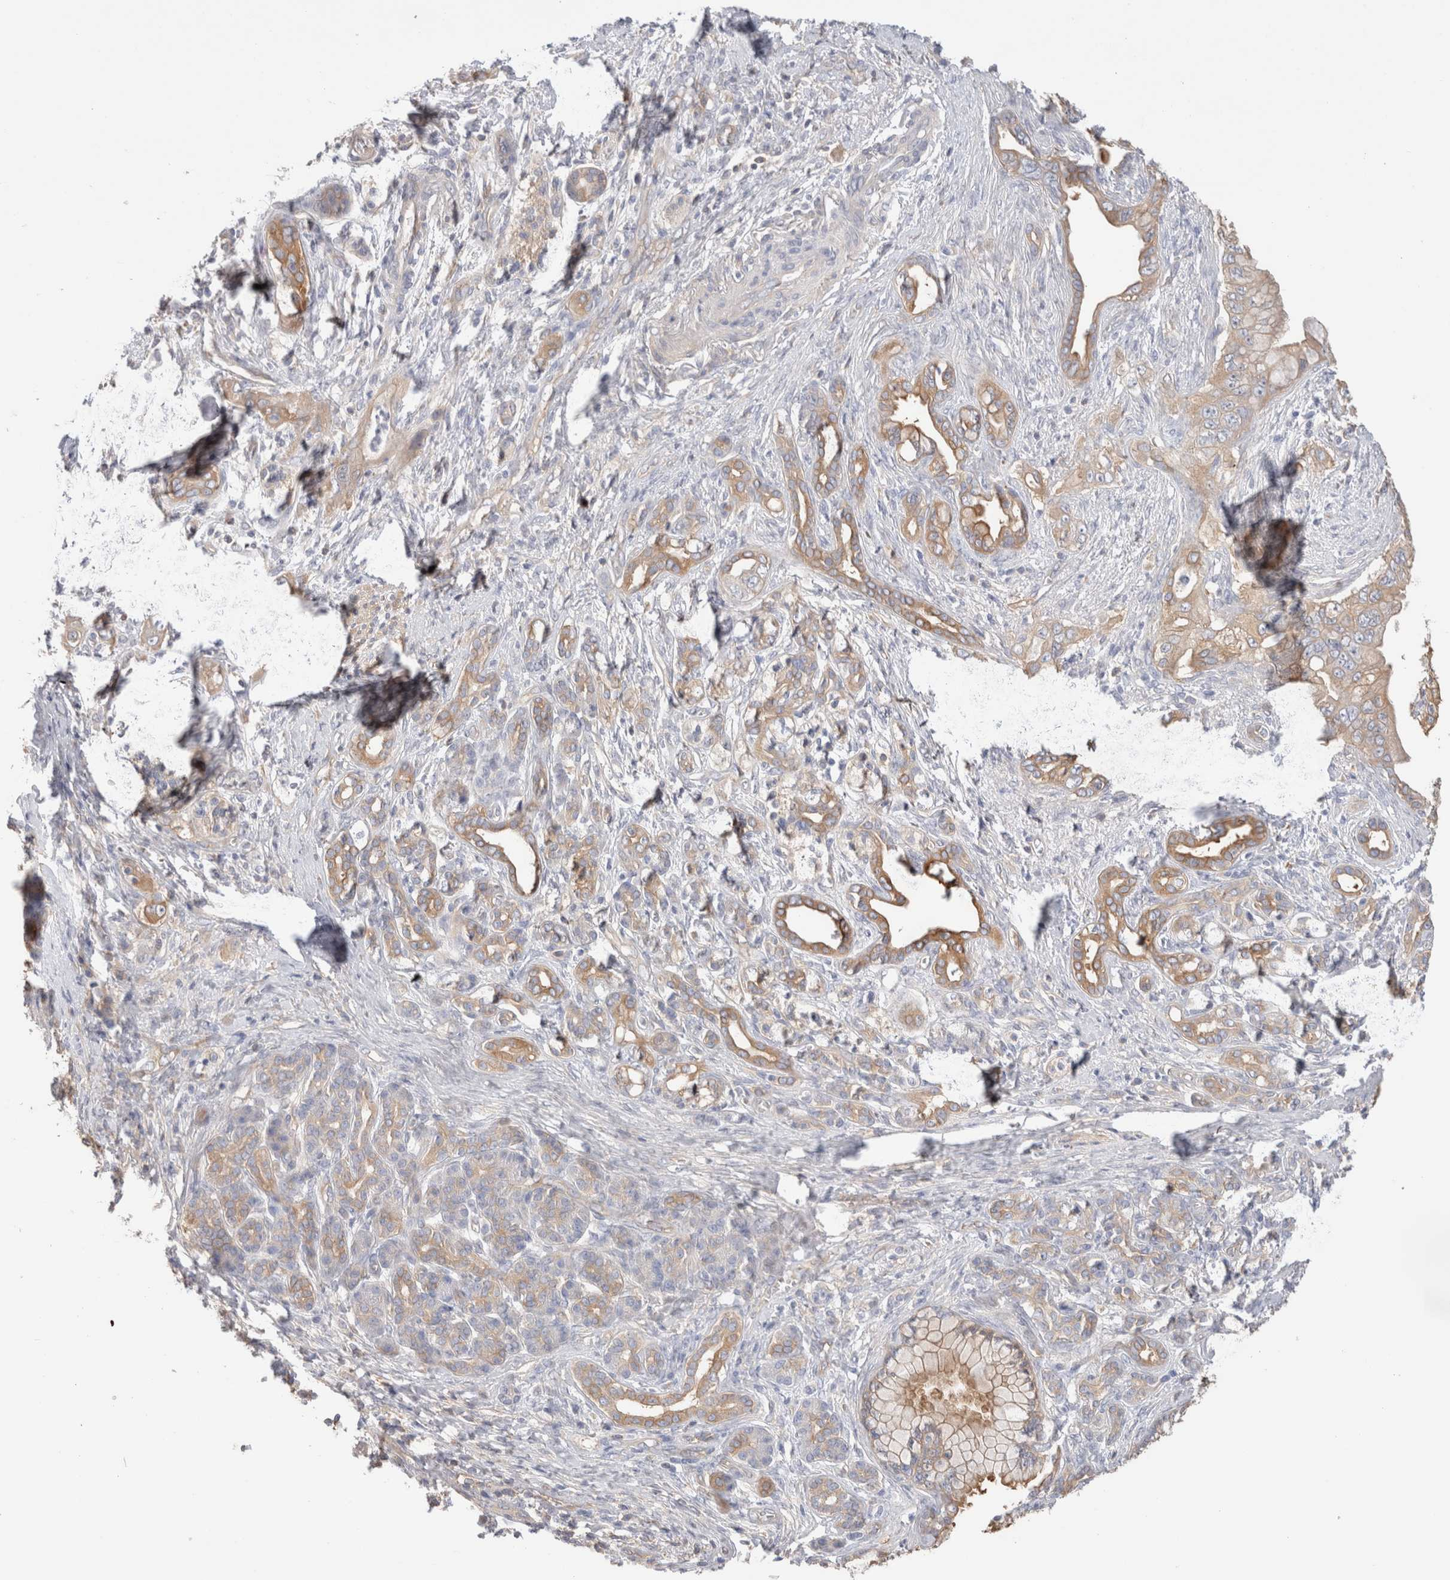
{"staining": {"intensity": "moderate", "quantity": "<25%", "location": "cytoplasmic/membranous"}, "tissue": "pancreatic cancer", "cell_type": "Tumor cells", "image_type": "cancer", "snomed": [{"axis": "morphology", "description": "Adenocarcinoma, NOS"}, {"axis": "topography", "description": "Pancreas"}], "caption": "This is an image of immunohistochemistry (IHC) staining of pancreatic cancer, which shows moderate staining in the cytoplasmic/membranous of tumor cells.", "gene": "CAPN2", "patient": {"sex": "male", "age": 59}}